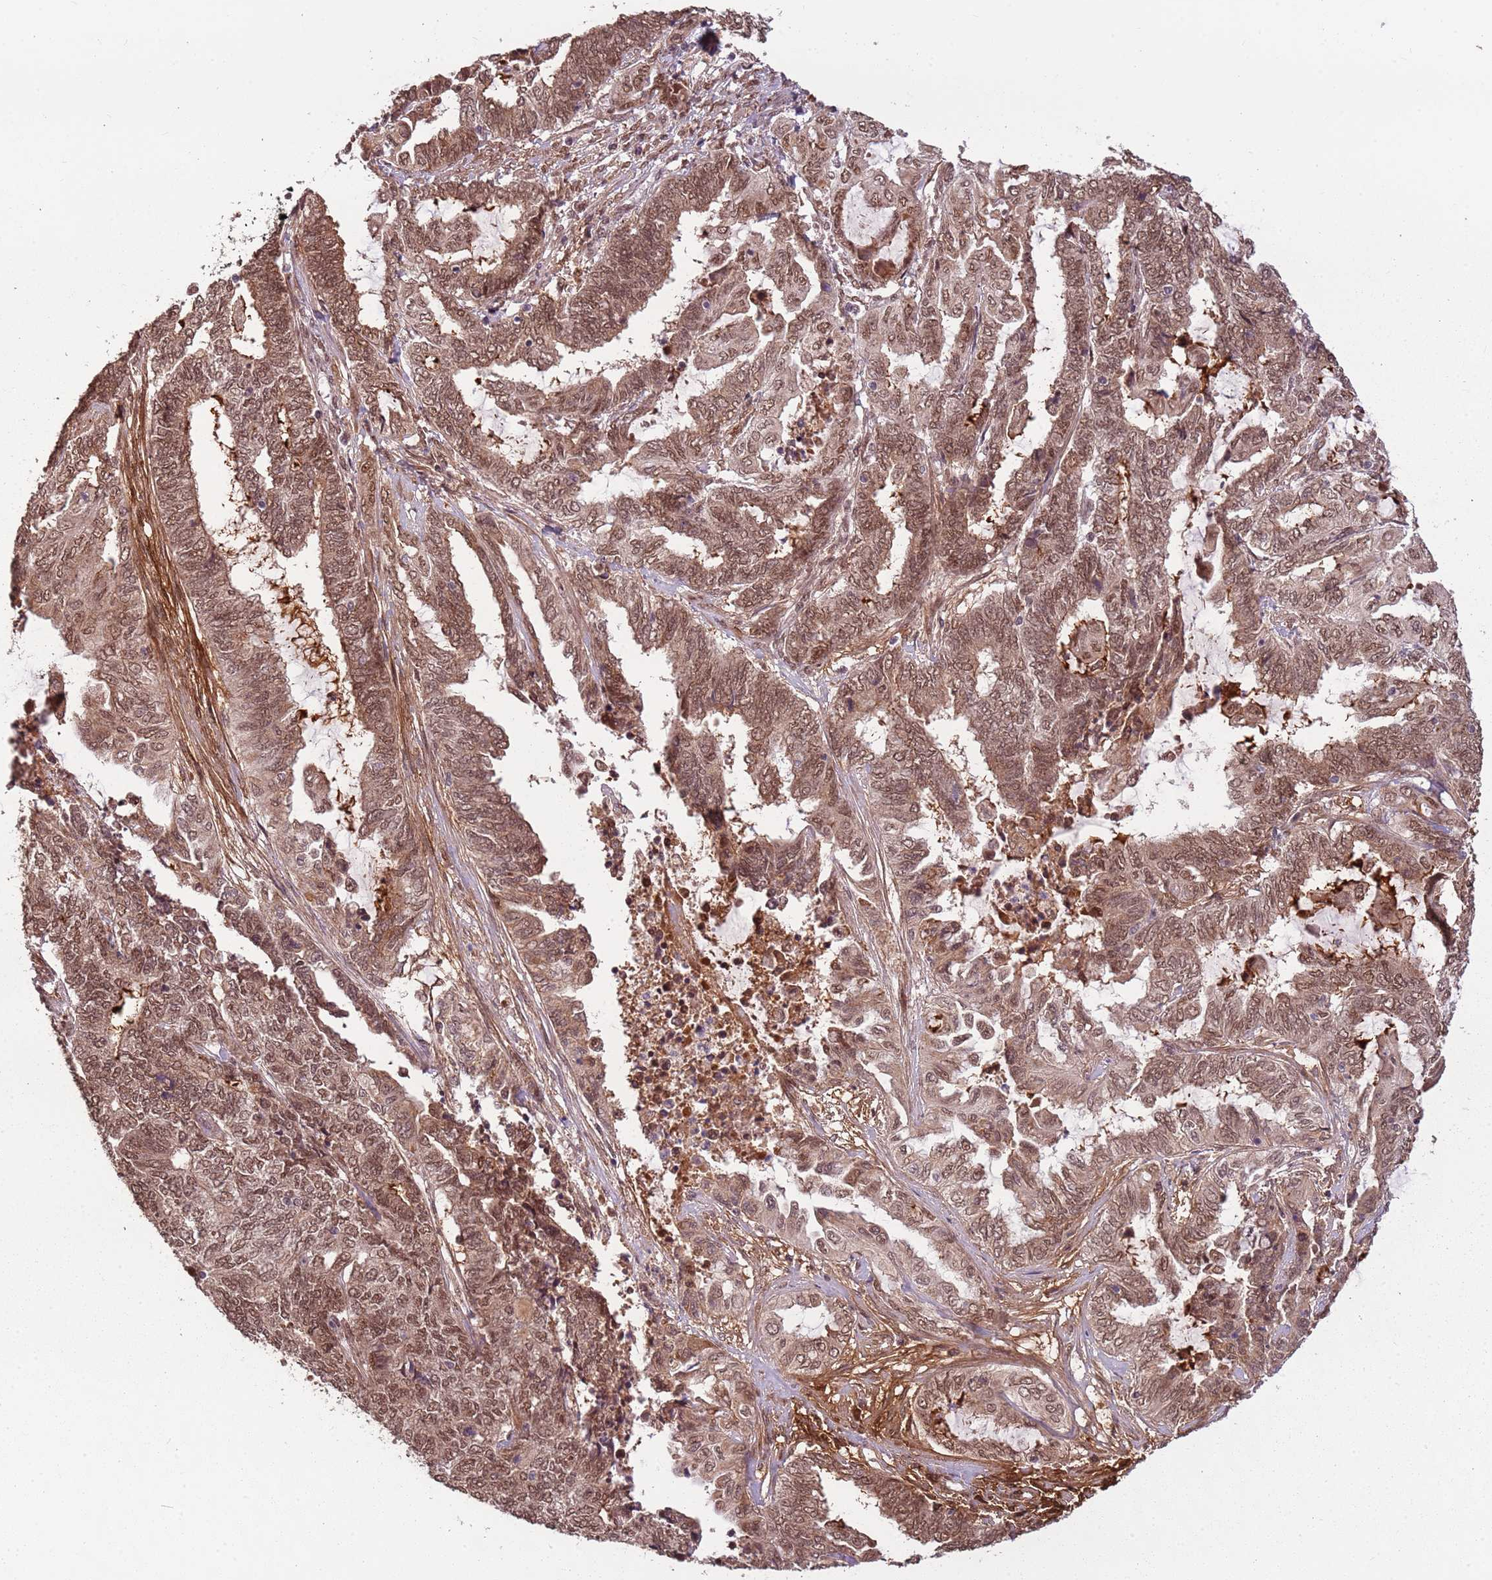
{"staining": {"intensity": "moderate", "quantity": ">75%", "location": "nuclear"}, "tissue": "endometrial cancer", "cell_type": "Tumor cells", "image_type": "cancer", "snomed": [{"axis": "morphology", "description": "Adenocarcinoma, NOS"}, {"axis": "topography", "description": "Uterus"}, {"axis": "topography", "description": "Endometrium"}], "caption": "This image displays IHC staining of adenocarcinoma (endometrial), with medium moderate nuclear expression in about >75% of tumor cells.", "gene": "POLR3H", "patient": {"sex": "female", "age": 70}}